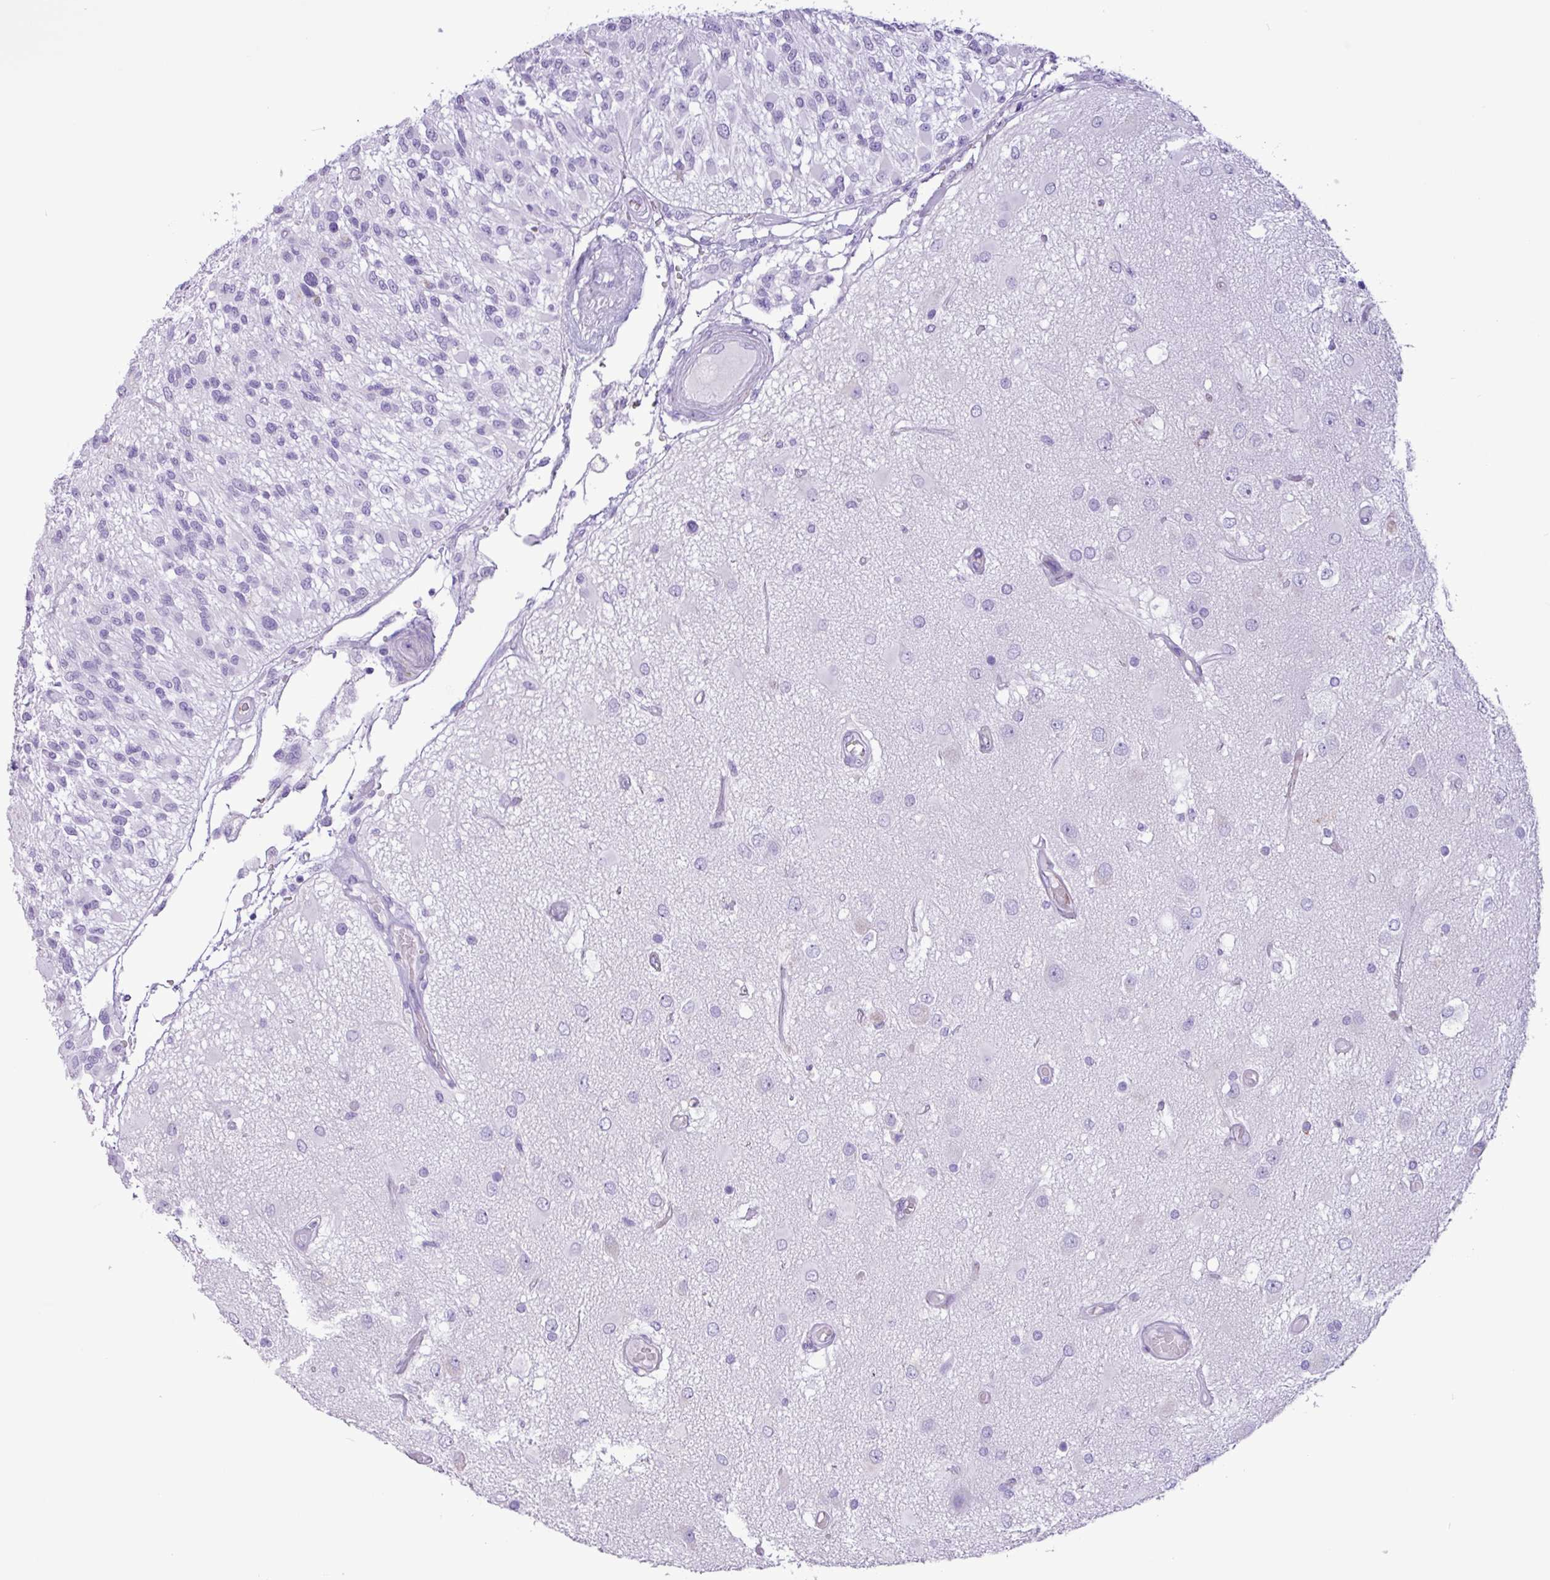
{"staining": {"intensity": "negative", "quantity": "none", "location": "none"}, "tissue": "glioma", "cell_type": "Tumor cells", "image_type": "cancer", "snomed": [{"axis": "morphology", "description": "Glioma, malignant, High grade"}, {"axis": "morphology", "description": "Glioblastoma, NOS"}, {"axis": "topography", "description": "Brain"}], "caption": "Immunohistochemical staining of glioma shows no significant staining in tumor cells.", "gene": "CKMT2", "patient": {"sex": "male", "age": 60}}